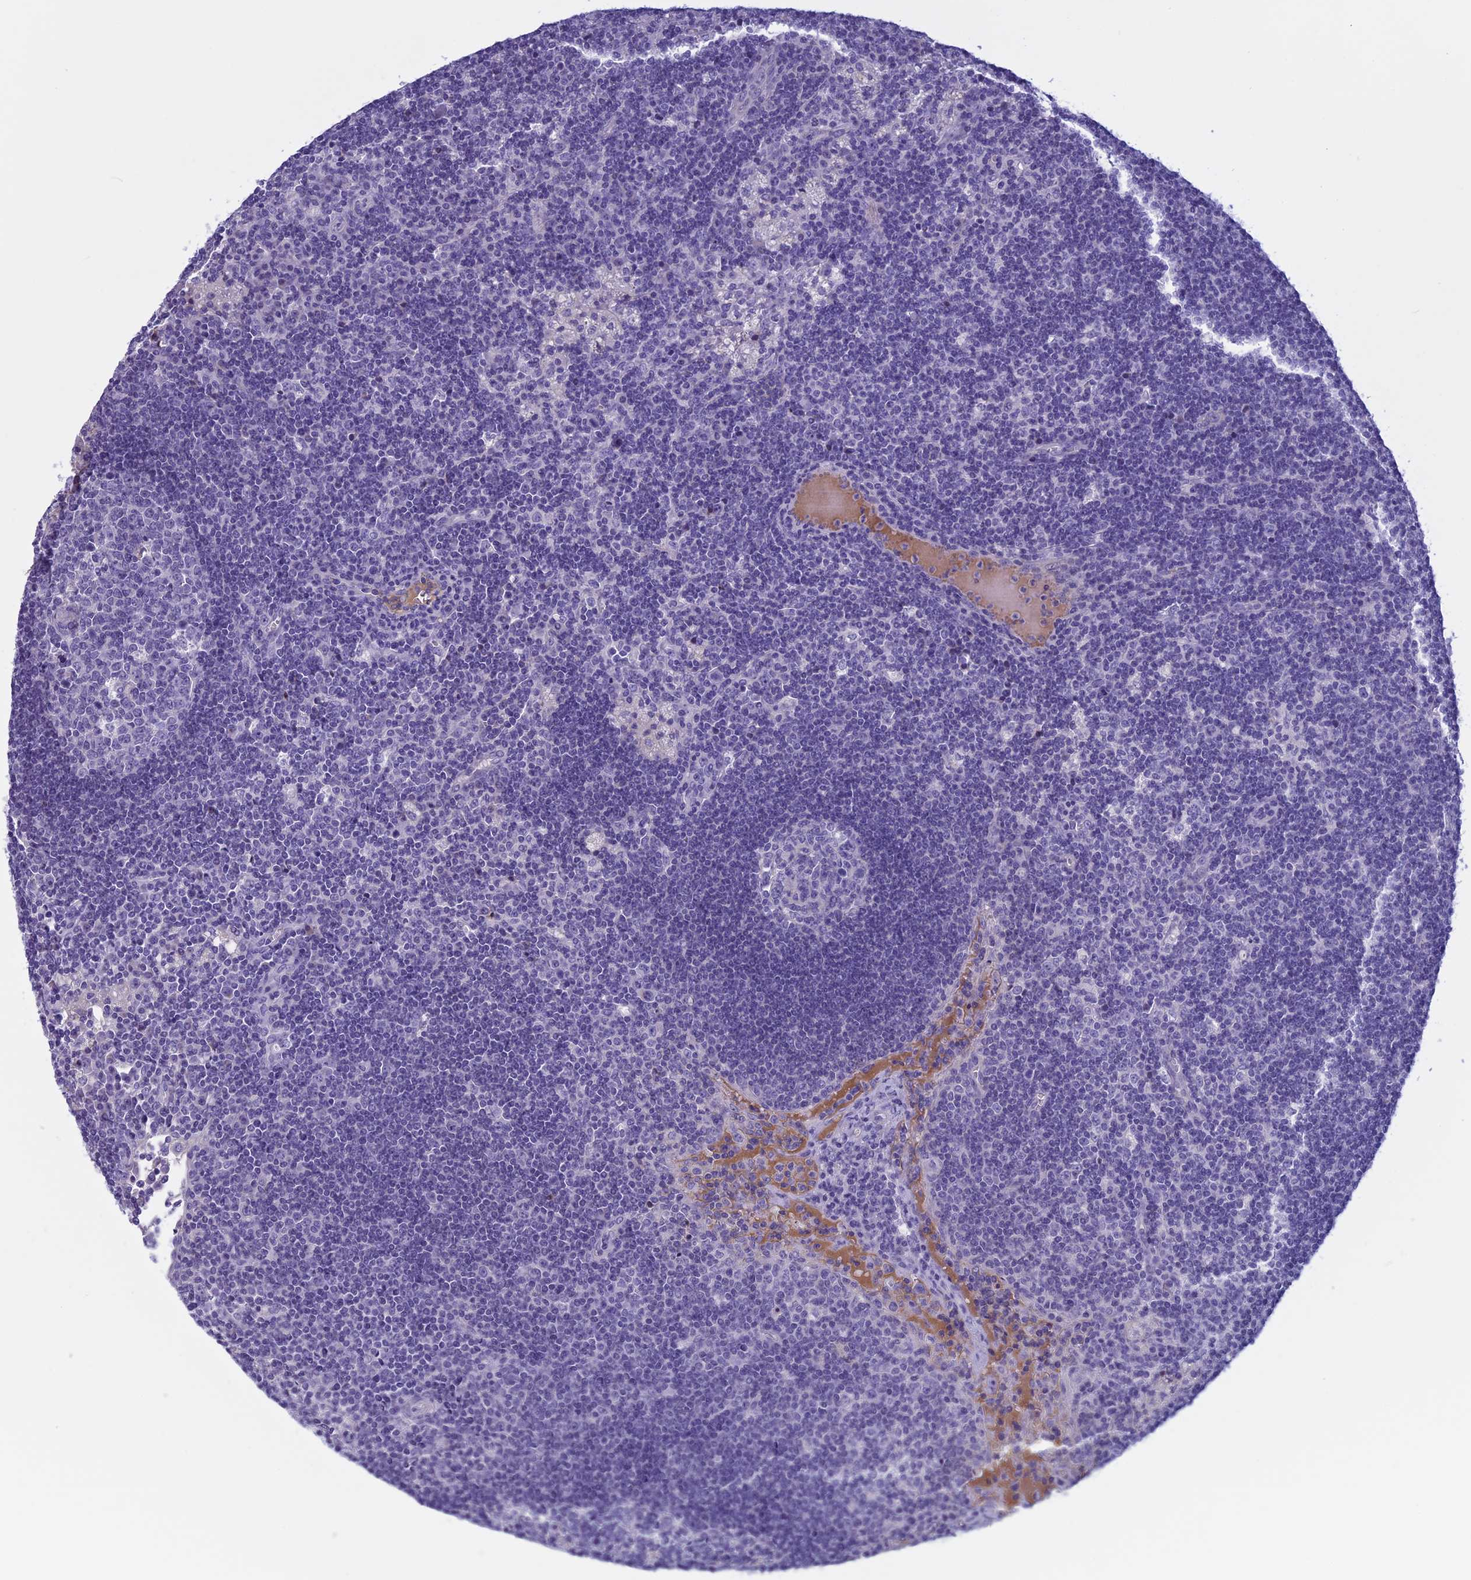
{"staining": {"intensity": "negative", "quantity": "none", "location": "none"}, "tissue": "lymph node", "cell_type": "Germinal center cells", "image_type": "normal", "snomed": [{"axis": "morphology", "description": "Normal tissue, NOS"}, {"axis": "topography", "description": "Lymph node"}], "caption": "A high-resolution histopathology image shows immunohistochemistry (IHC) staining of benign lymph node, which reveals no significant staining in germinal center cells. (DAB immunohistochemistry, high magnification).", "gene": "ANGPTL2", "patient": {"sex": "male", "age": 58}}